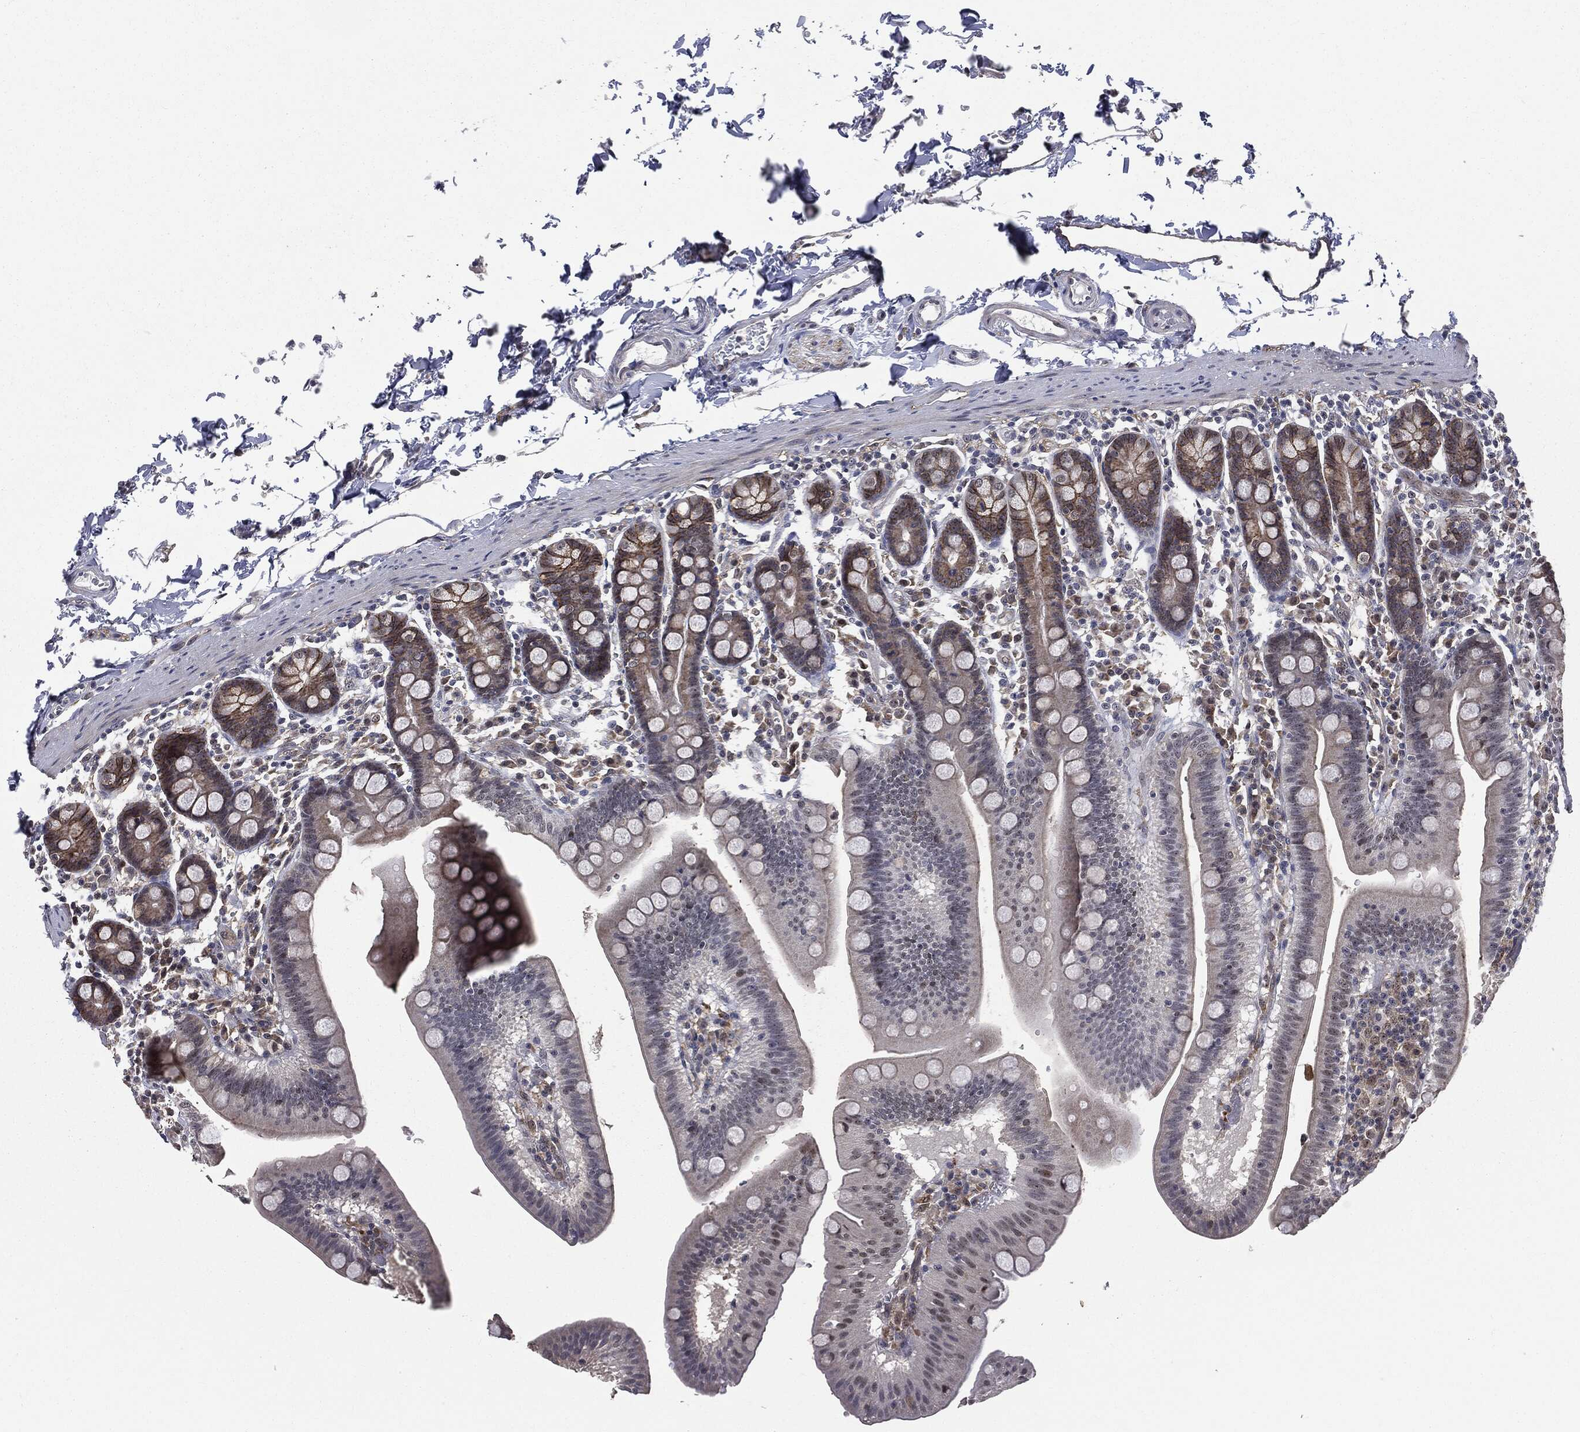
{"staining": {"intensity": "moderate", "quantity": "<25%", "location": "cytoplasmic/membranous"}, "tissue": "duodenum", "cell_type": "Glandular cells", "image_type": "normal", "snomed": [{"axis": "morphology", "description": "Normal tissue, NOS"}, {"axis": "topography", "description": "Duodenum"}], "caption": "Protein expression analysis of benign human duodenum reveals moderate cytoplasmic/membranous staining in approximately <25% of glandular cells. (DAB (3,3'-diaminobenzidine) IHC with brightfield microscopy, high magnification).", "gene": "TRMT1L", "patient": {"sex": "male", "age": 59}}